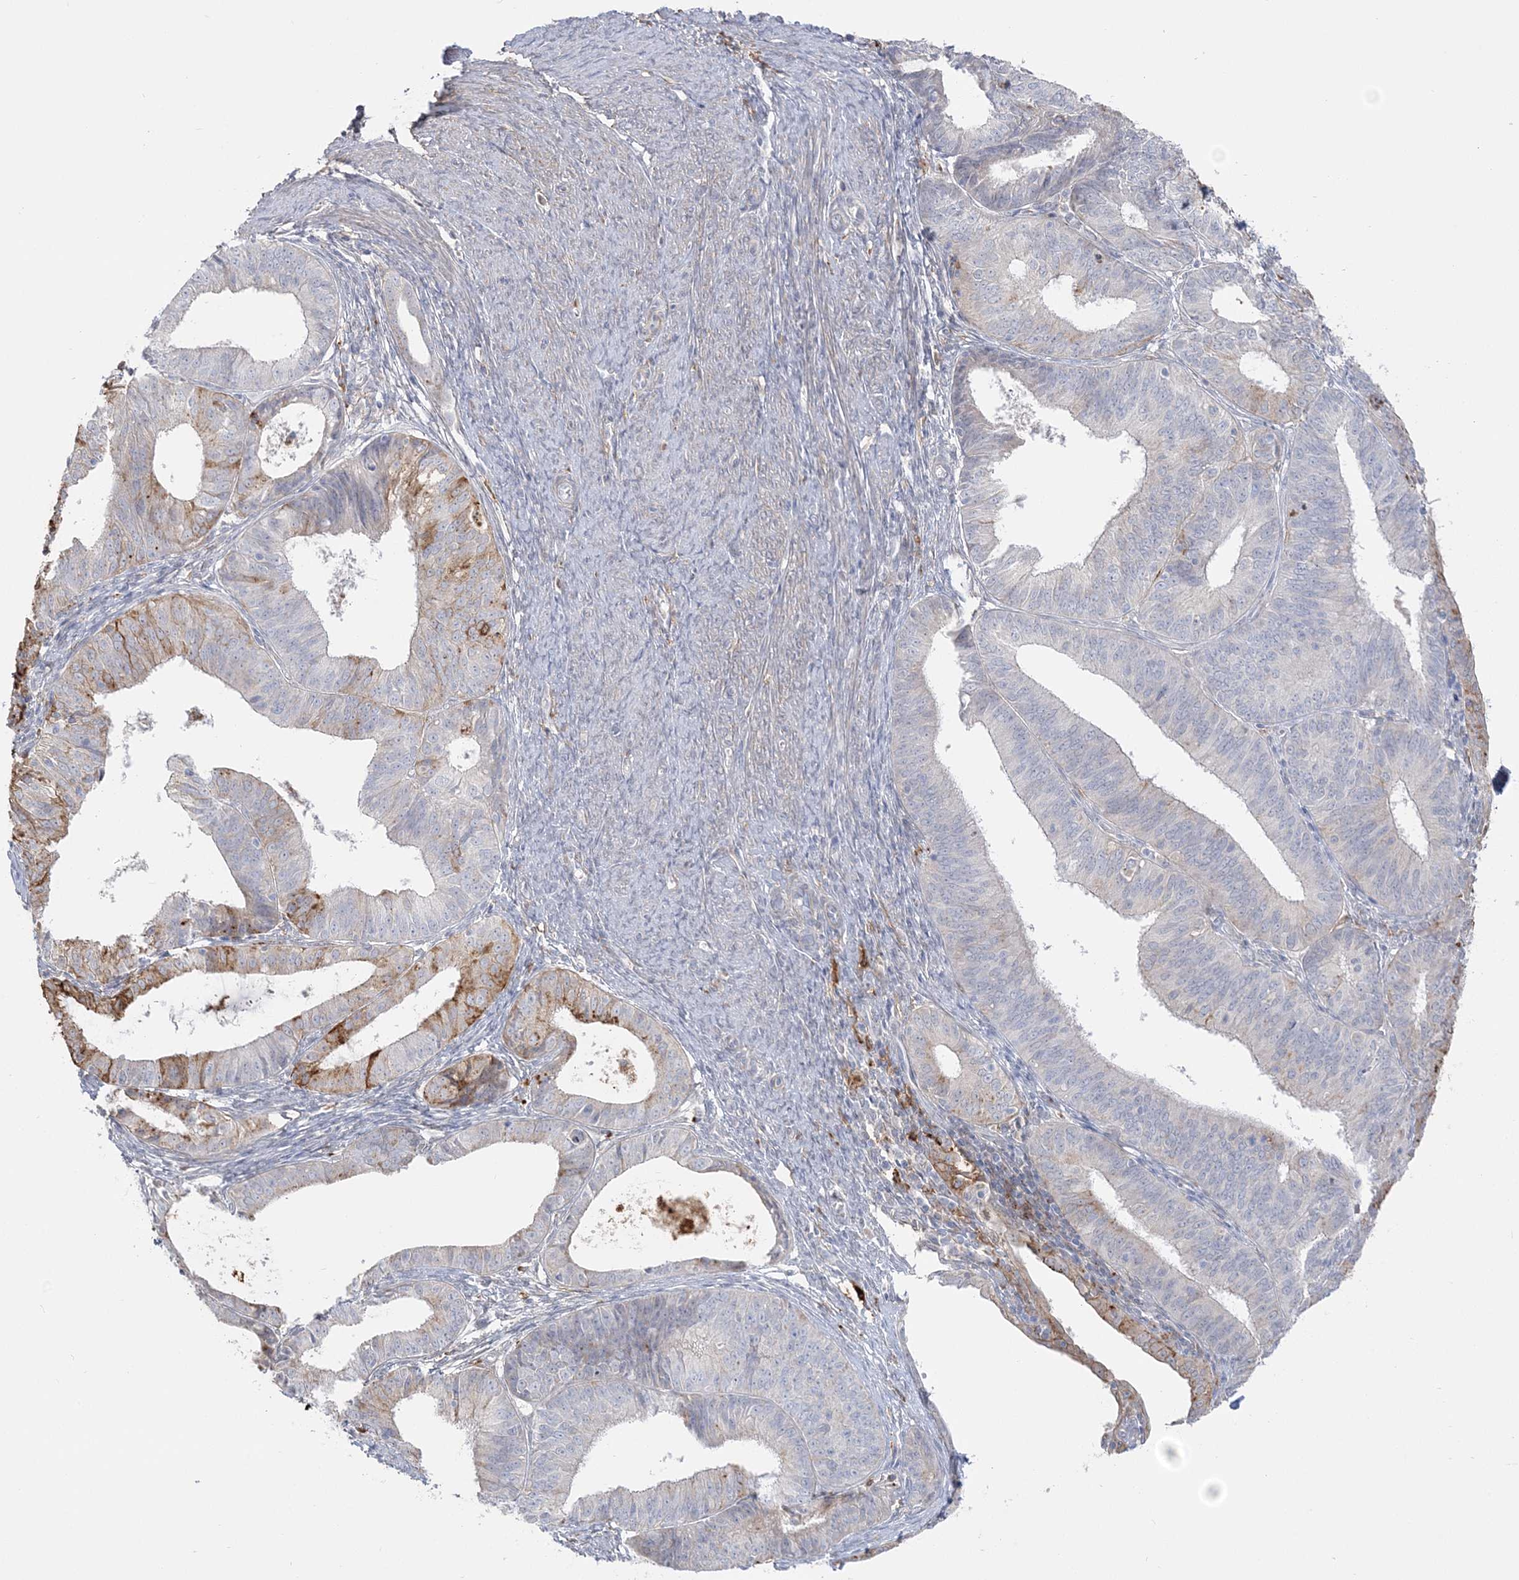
{"staining": {"intensity": "moderate", "quantity": "<25%", "location": "cytoplasmic/membranous"}, "tissue": "endometrial cancer", "cell_type": "Tumor cells", "image_type": "cancer", "snomed": [{"axis": "morphology", "description": "Adenocarcinoma, NOS"}, {"axis": "topography", "description": "Endometrium"}], "caption": "A brown stain shows moderate cytoplasmic/membranous positivity of a protein in endometrial cancer tumor cells.", "gene": "HAAO", "patient": {"sex": "female", "age": 51}}